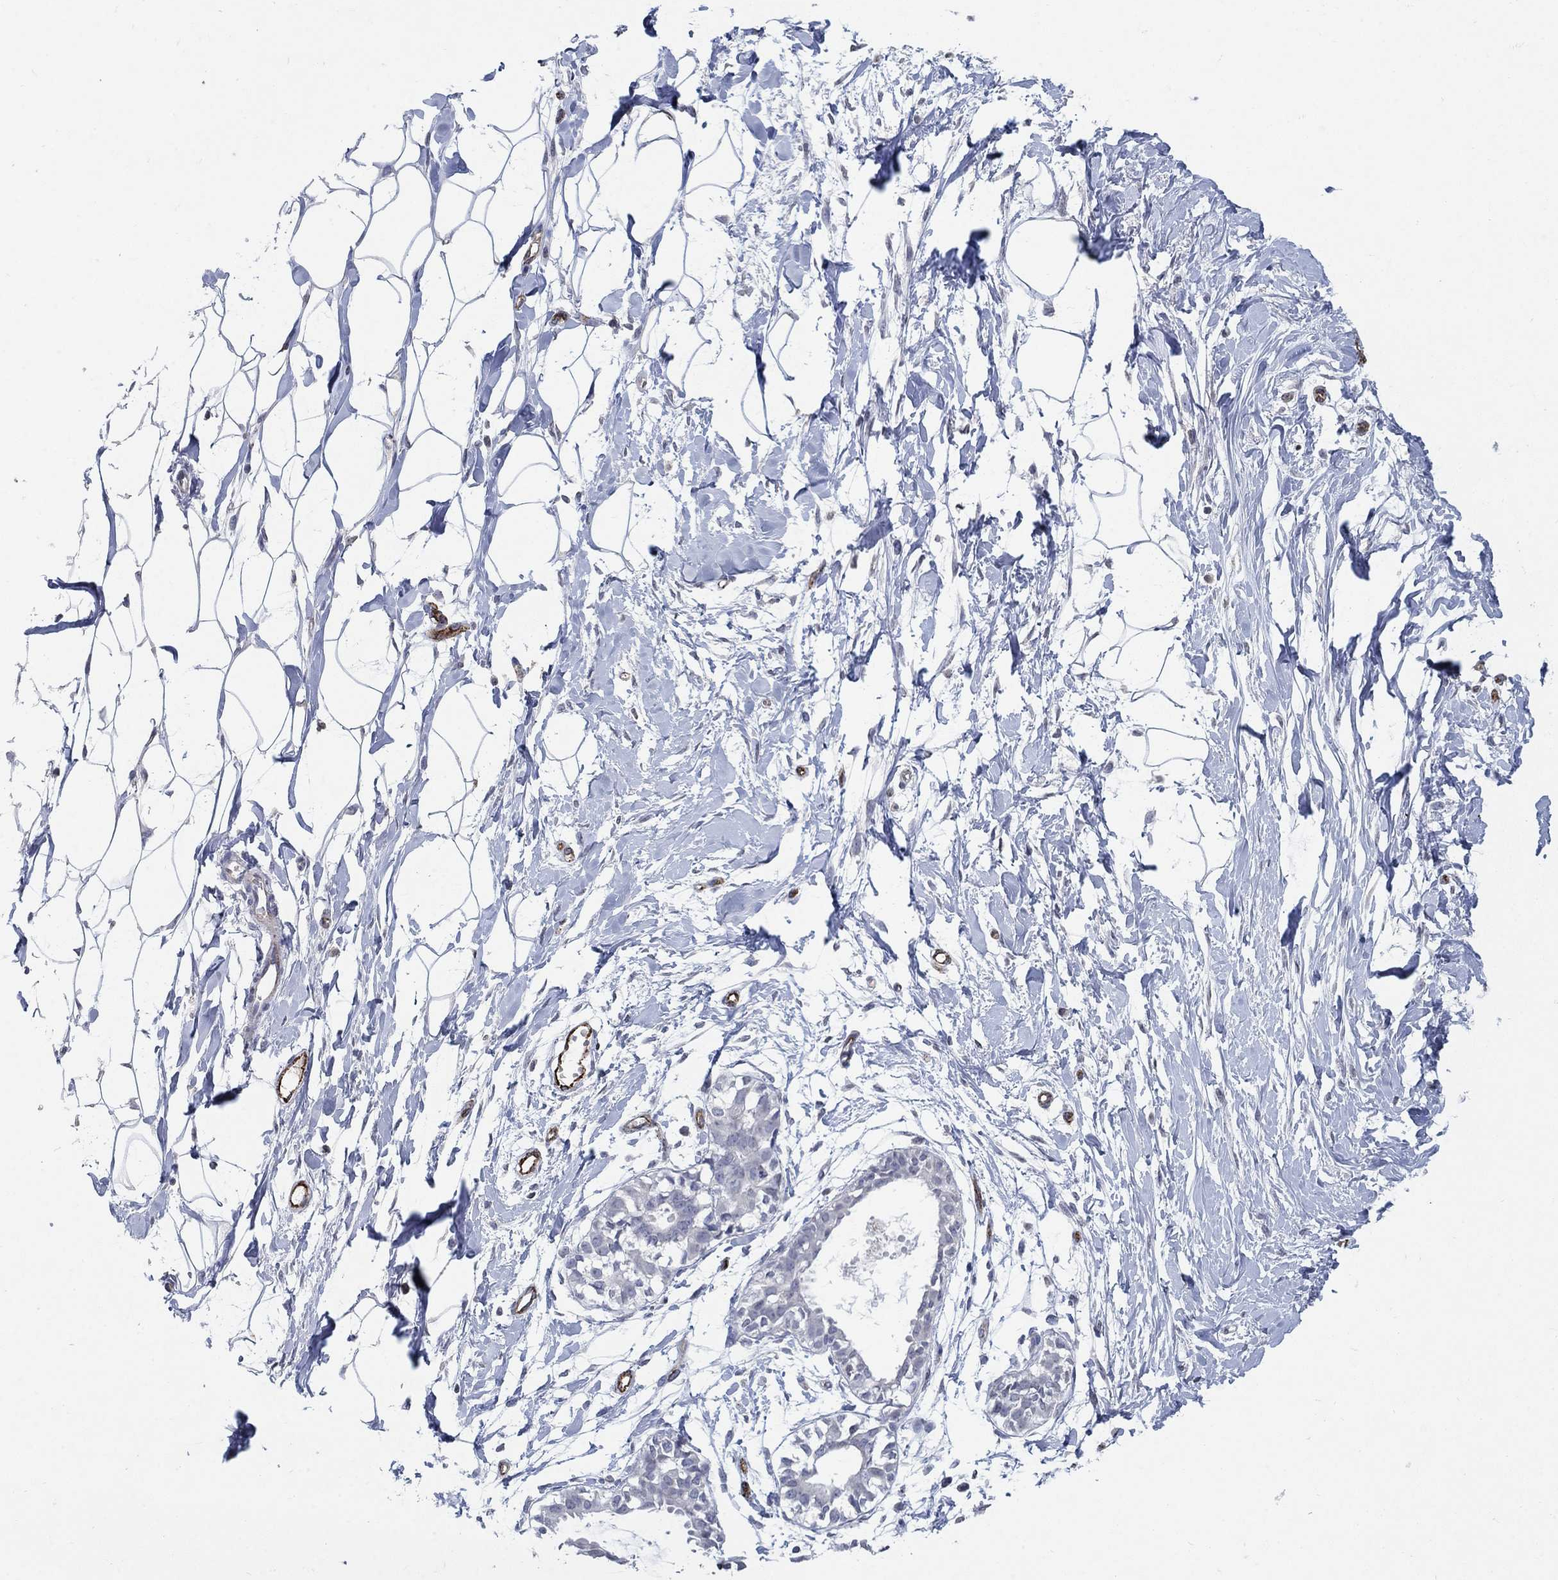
{"staining": {"intensity": "negative", "quantity": "none", "location": "none"}, "tissue": "breast", "cell_type": "Adipocytes", "image_type": "normal", "snomed": [{"axis": "morphology", "description": "Normal tissue, NOS"}, {"axis": "topography", "description": "Breast"}], "caption": "Immunohistochemistry (IHC) of unremarkable breast shows no staining in adipocytes.", "gene": "TINAG", "patient": {"sex": "female", "age": 49}}